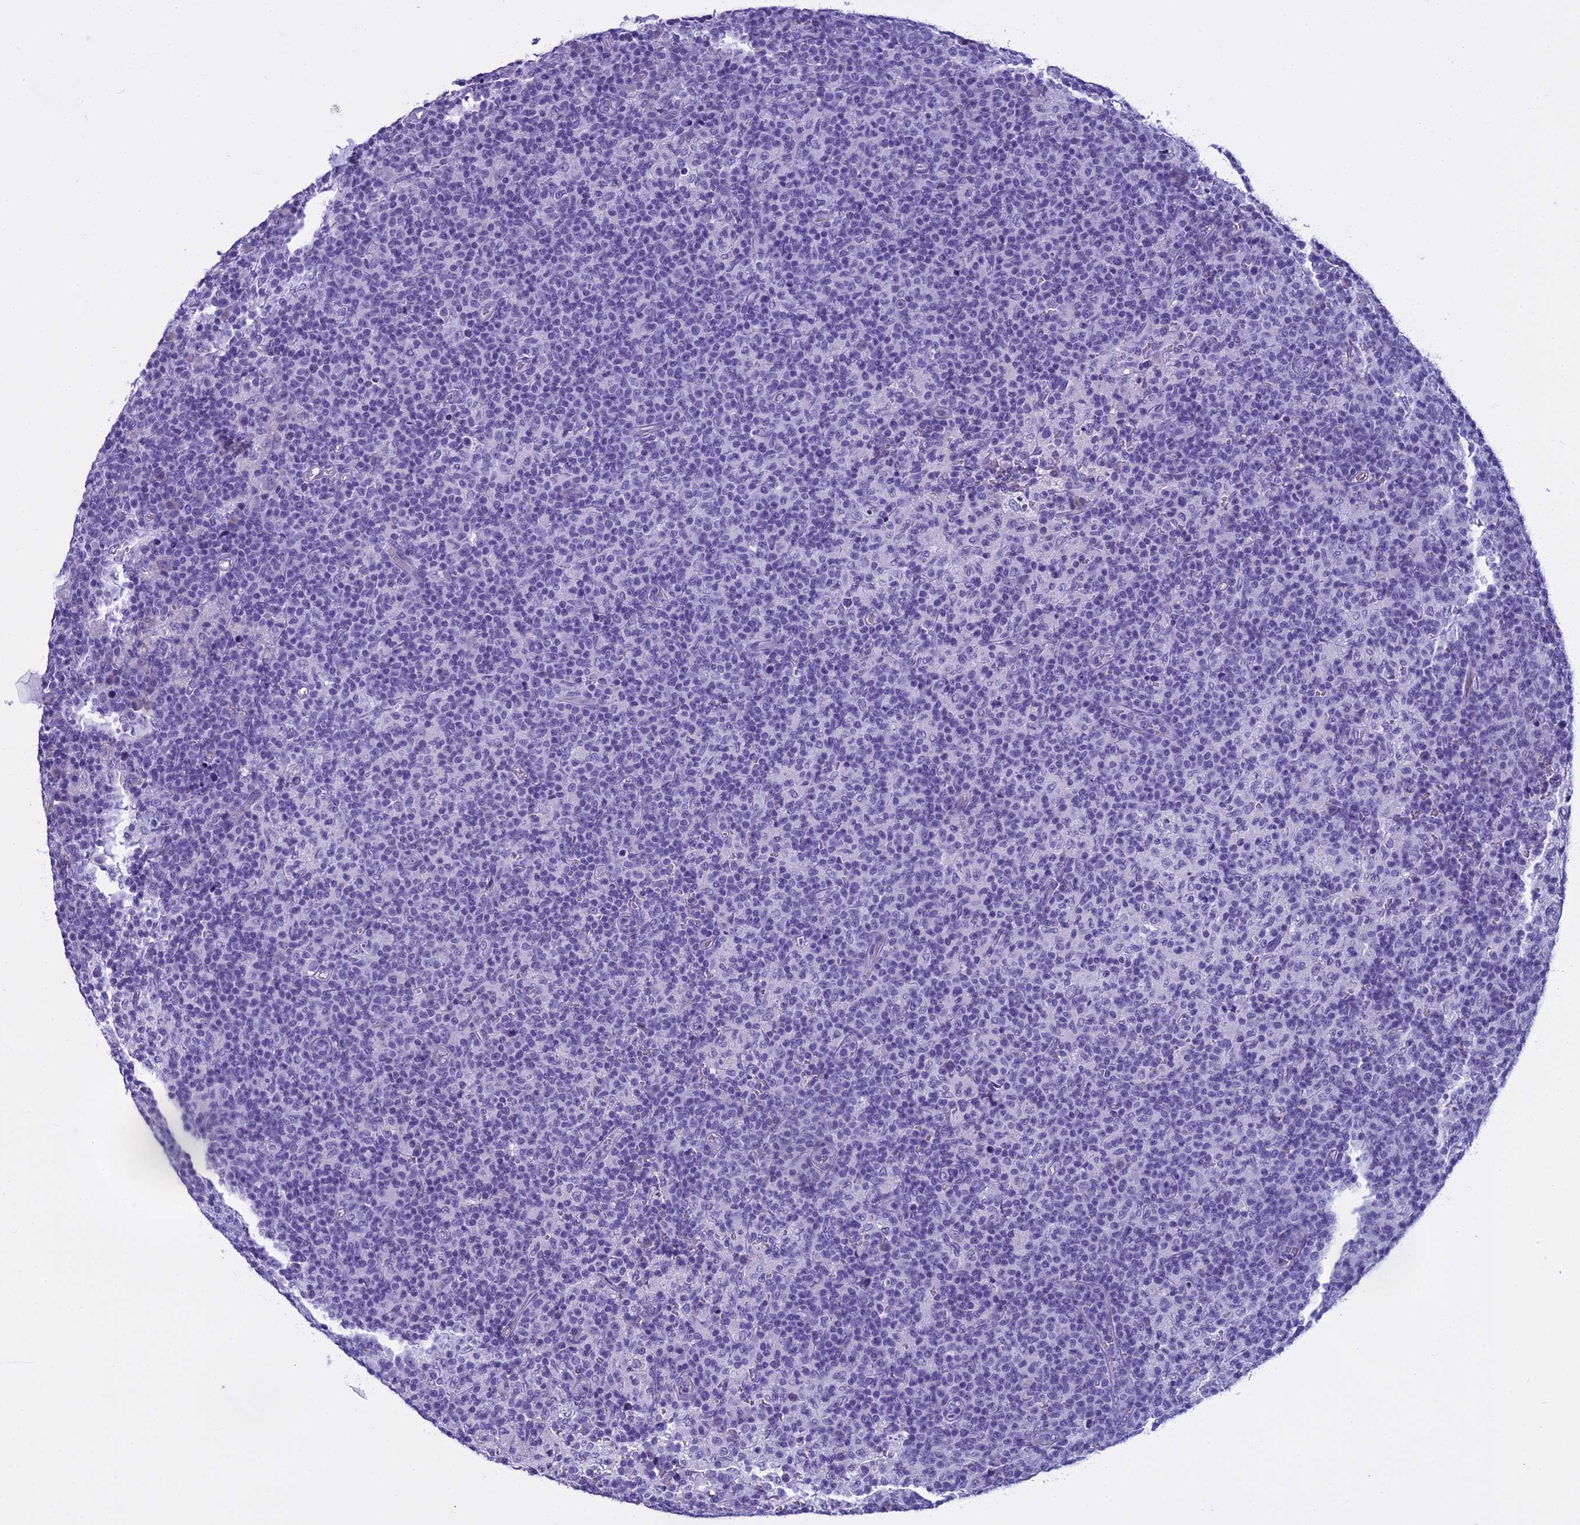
{"staining": {"intensity": "negative", "quantity": "none", "location": "none"}, "tissue": "lymph node", "cell_type": "Germinal center cells", "image_type": "normal", "snomed": [{"axis": "morphology", "description": "Normal tissue, NOS"}, {"axis": "morphology", "description": "Inflammation, NOS"}, {"axis": "topography", "description": "Lymph node"}], "caption": "This is an immunohistochemistry (IHC) image of benign human lymph node. There is no positivity in germinal center cells.", "gene": "KCTD14", "patient": {"sex": "male", "age": 55}}